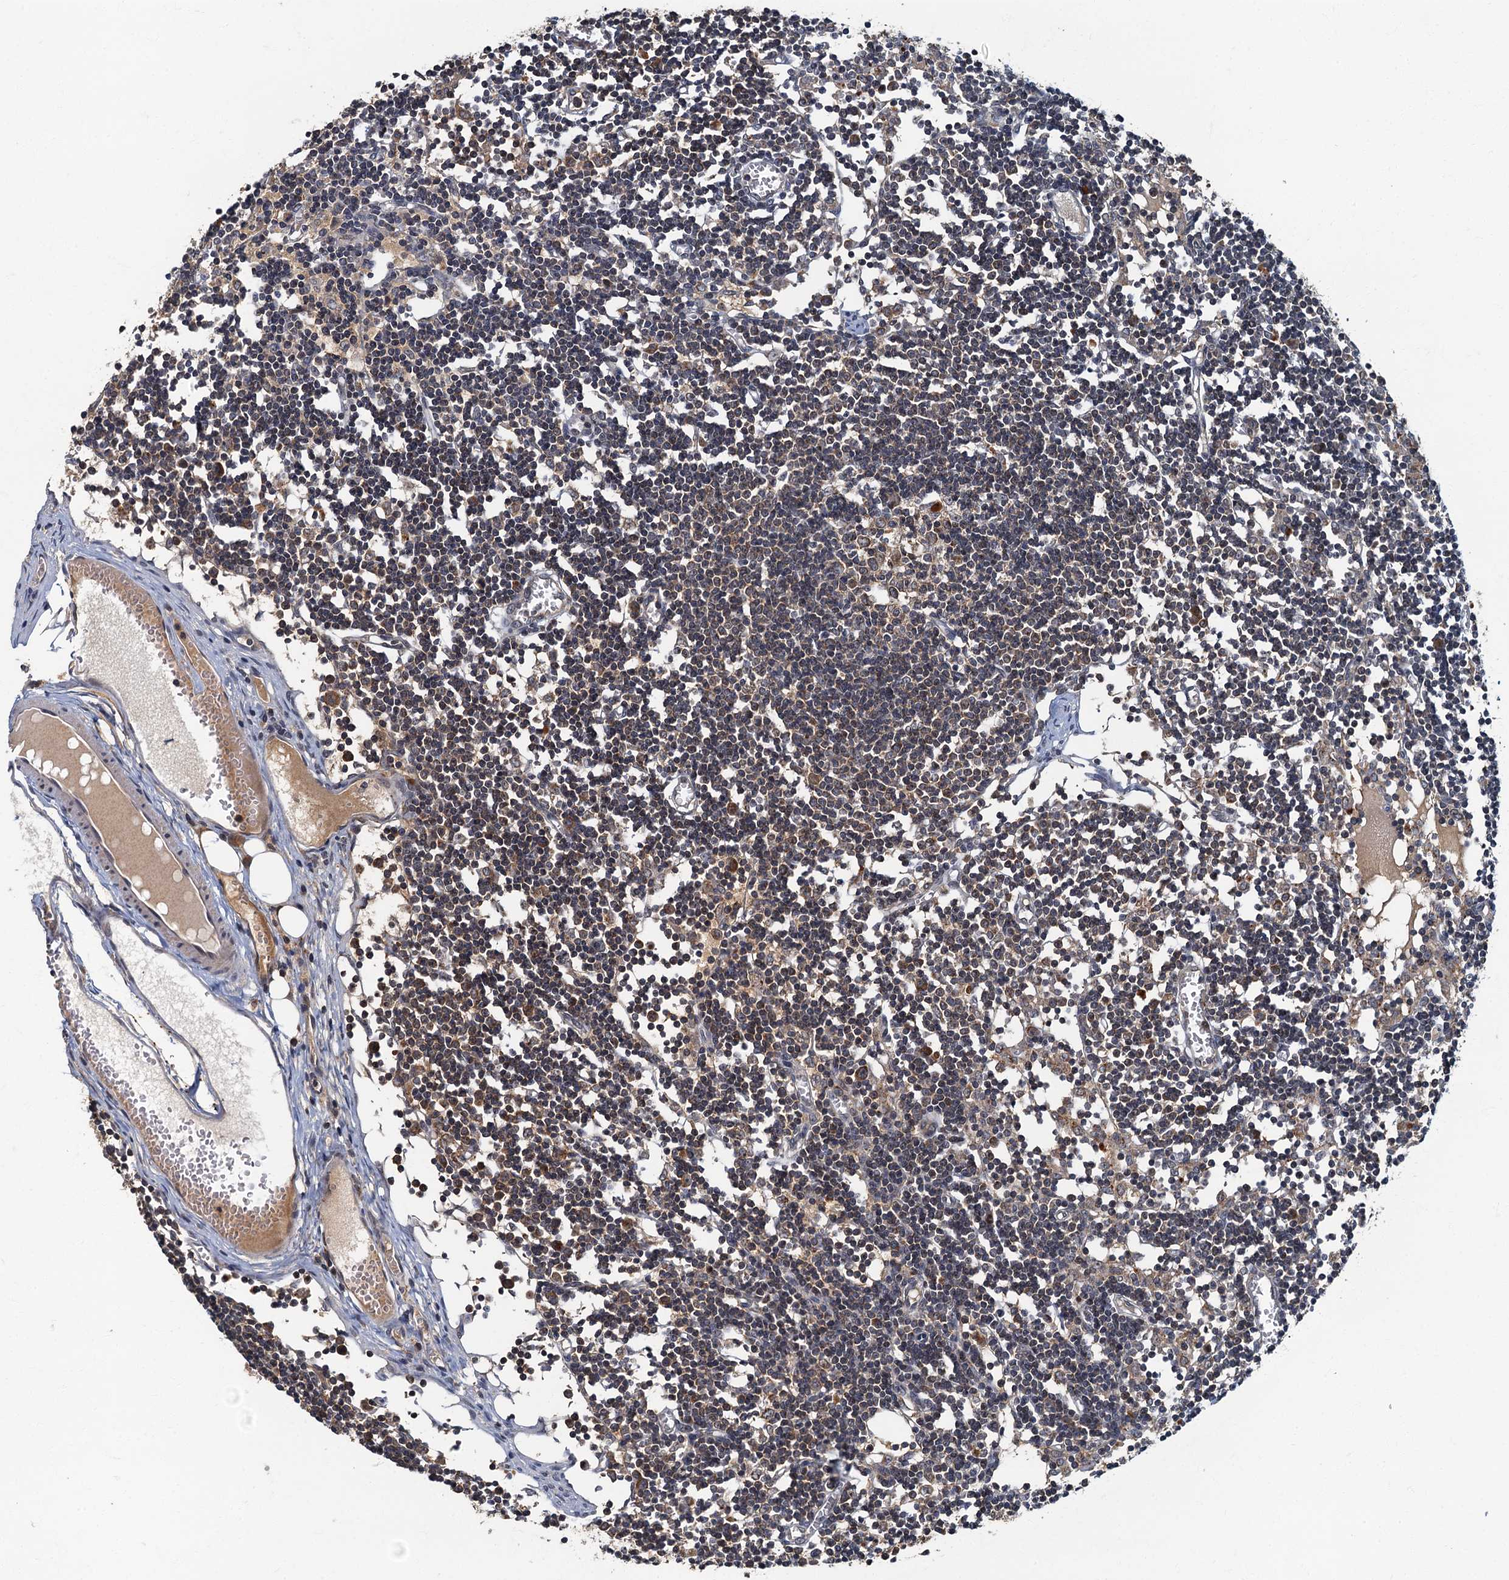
{"staining": {"intensity": "moderate", "quantity": ">75%", "location": "cytoplasmic/membranous"}, "tissue": "lymph node", "cell_type": "Germinal center cells", "image_type": "normal", "snomed": [{"axis": "morphology", "description": "Normal tissue, NOS"}, {"axis": "topography", "description": "Lymph node"}], "caption": "Immunohistochemical staining of unremarkable human lymph node exhibits medium levels of moderate cytoplasmic/membranous staining in about >75% of germinal center cells. (Brightfield microscopy of DAB IHC at high magnification).", "gene": "WDCP", "patient": {"sex": "female", "age": 11}}